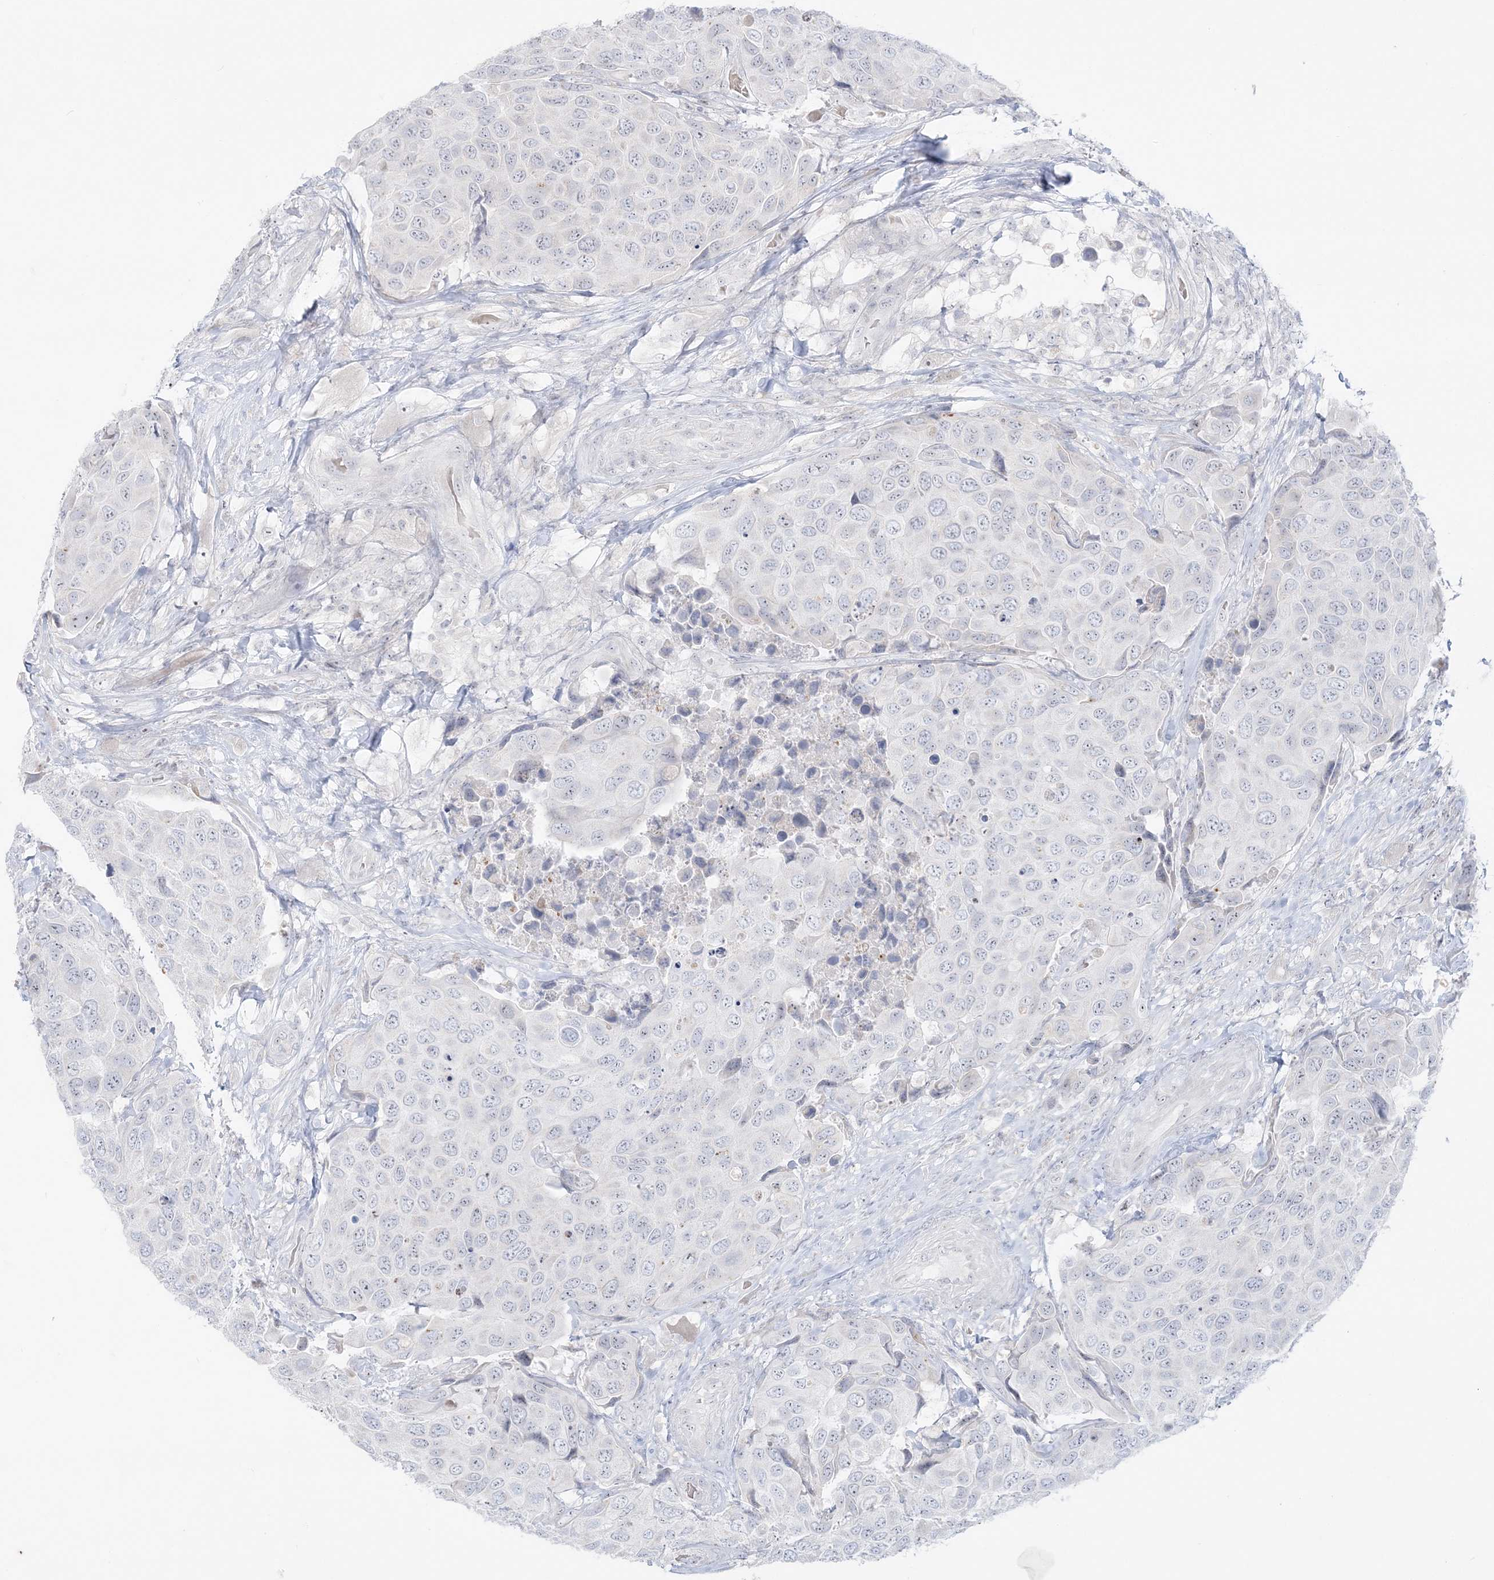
{"staining": {"intensity": "negative", "quantity": "none", "location": "none"}, "tissue": "urothelial cancer", "cell_type": "Tumor cells", "image_type": "cancer", "snomed": [{"axis": "morphology", "description": "Urothelial carcinoma, High grade"}, {"axis": "topography", "description": "Urinary bladder"}], "caption": "Tumor cells are negative for brown protein staining in urothelial cancer.", "gene": "SH3BP4", "patient": {"sex": "male", "age": 74}}